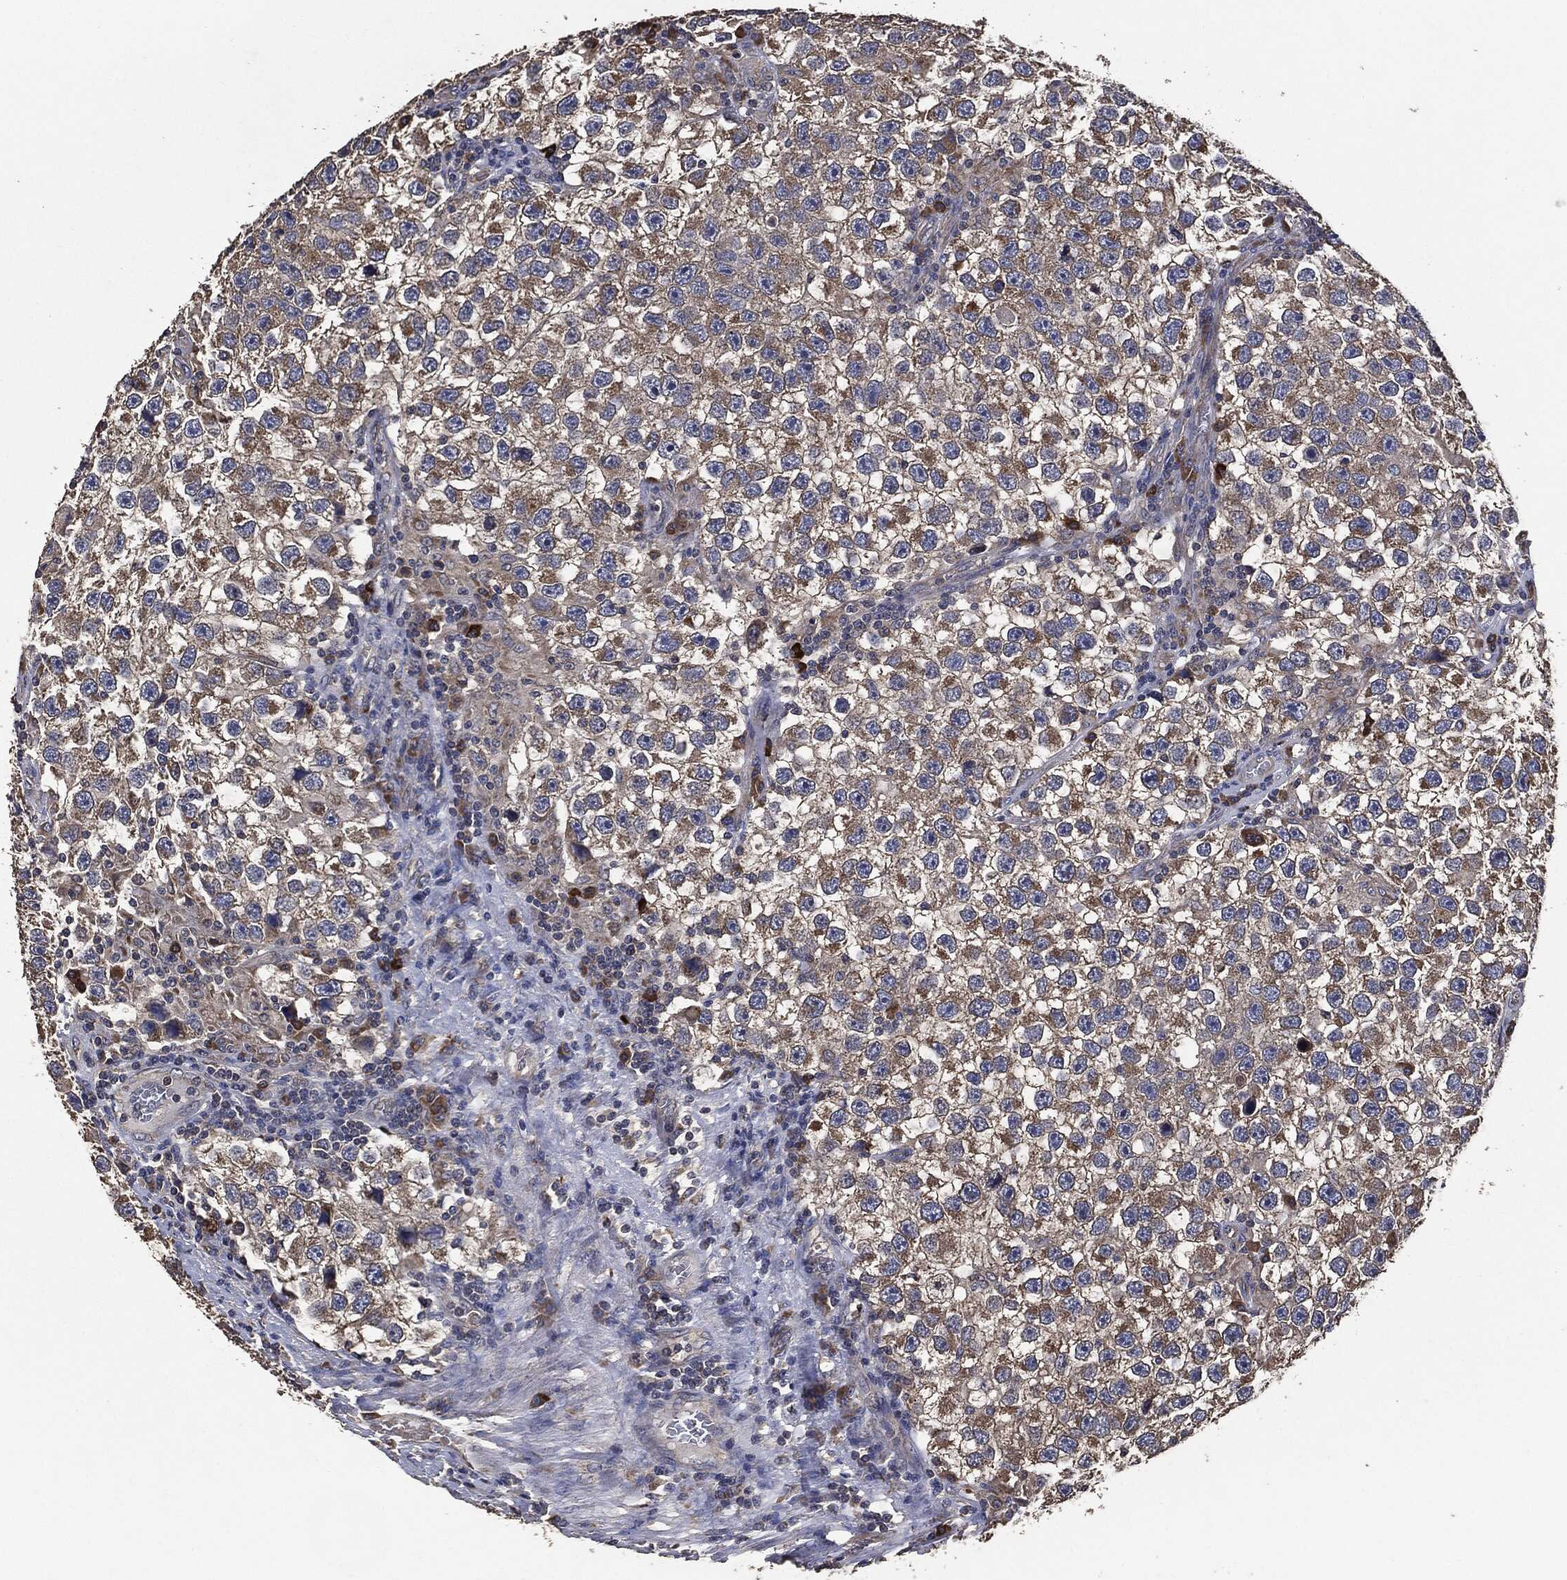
{"staining": {"intensity": "moderate", "quantity": "25%-75%", "location": "cytoplasmic/membranous"}, "tissue": "testis cancer", "cell_type": "Tumor cells", "image_type": "cancer", "snomed": [{"axis": "morphology", "description": "Seminoma, NOS"}, {"axis": "topography", "description": "Testis"}], "caption": "This photomicrograph demonstrates immunohistochemistry (IHC) staining of testis cancer (seminoma), with medium moderate cytoplasmic/membranous staining in about 25%-75% of tumor cells.", "gene": "STK3", "patient": {"sex": "male", "age": 26}}